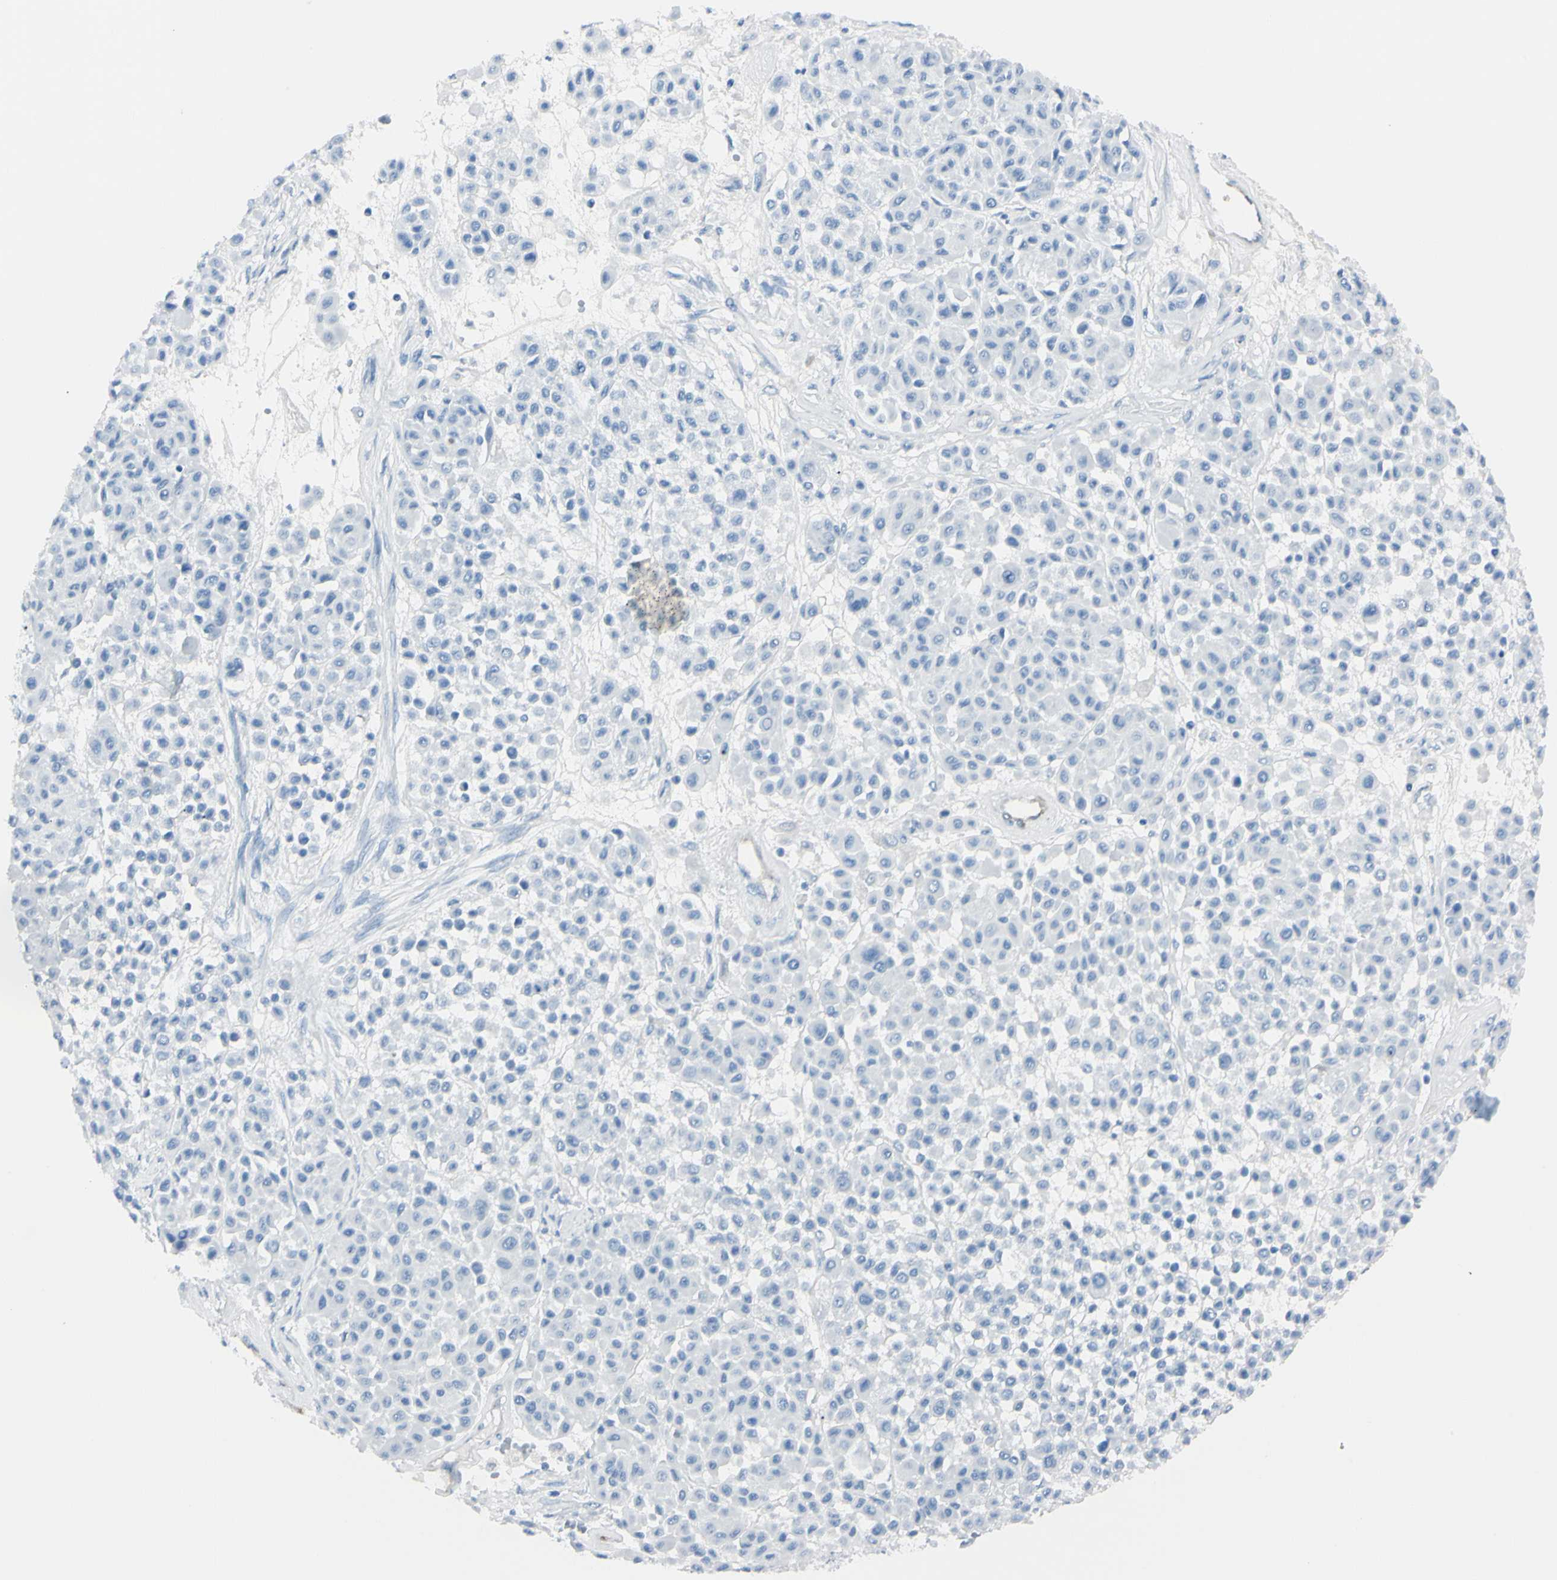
{"staining": {"intensity": "negative", "quantity": "none", "location": "none"}, "tissue": "melanoma", "cell_type": "Tumor cells", "image_type": "cancer", "snomed": [{"axis": "morphology", "description": "Malignant melanoma, Metastatic site"}, {"axis": "topography", "description": "Soft tissue"}], "caption": "Protein analysis of malignant melanoma (metastatic site) demonstrates no significant staining in tumor cells.", "gene": "FOLH1", "patient": {"sex": "male", "age": 41}}